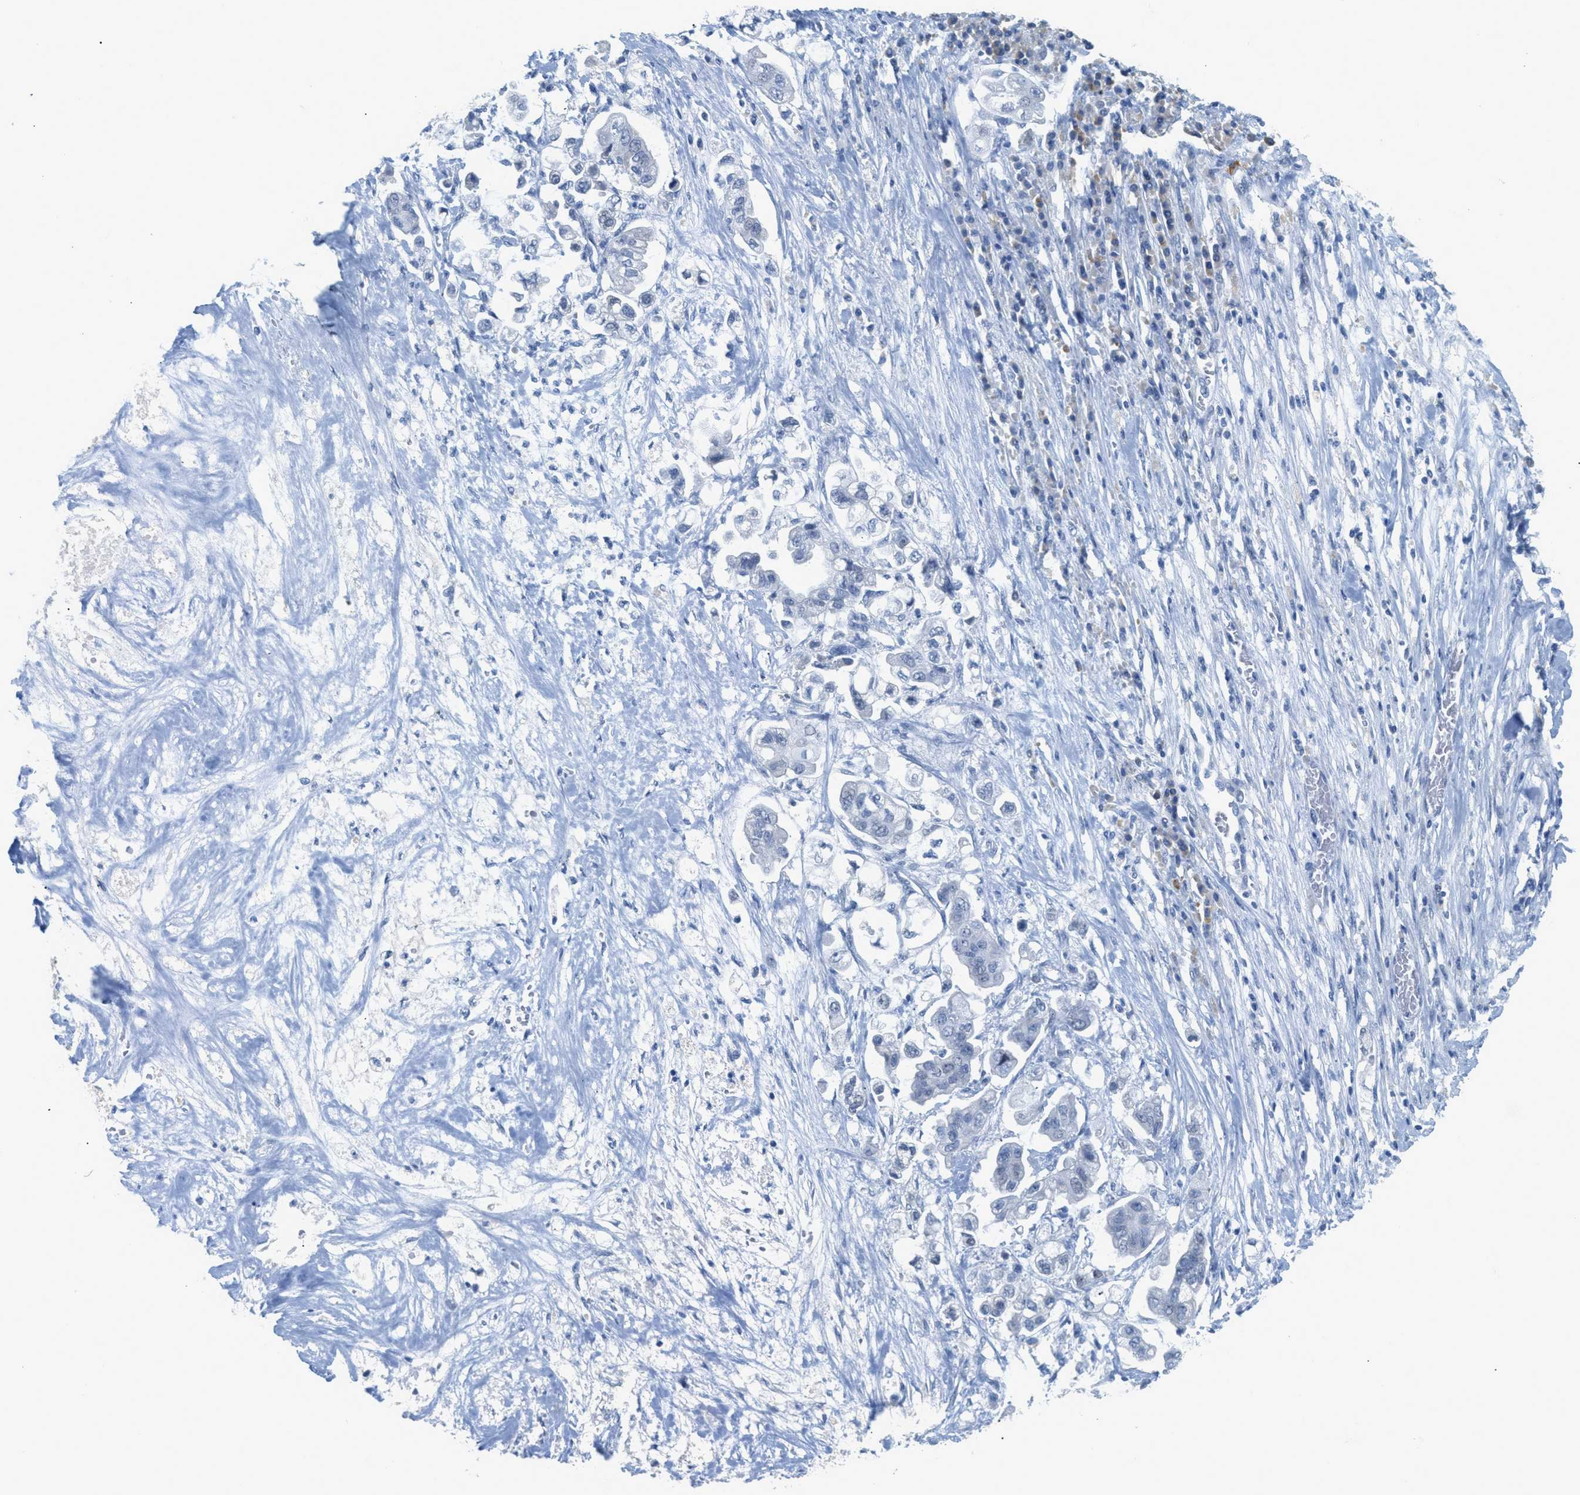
{"staining": {"intensity": "negative", "quantity": "none", "location": "none"}, "tissue": "stomach cancer", "cell_type": "Tumor cells", "image_type": "cancer", "snomed": [{"axis": "morphology", "description": "Adenocarcinoma, NOS"}, {"axis": "topography", "description": "Stomach"}], "caption": "This is an immunohistochemistry image of human stomach cancer (adenocarcinoma). There is no expression in tumor cells.", "gene": "HSF2", "patient": {"sex": "male", "age": 62}}